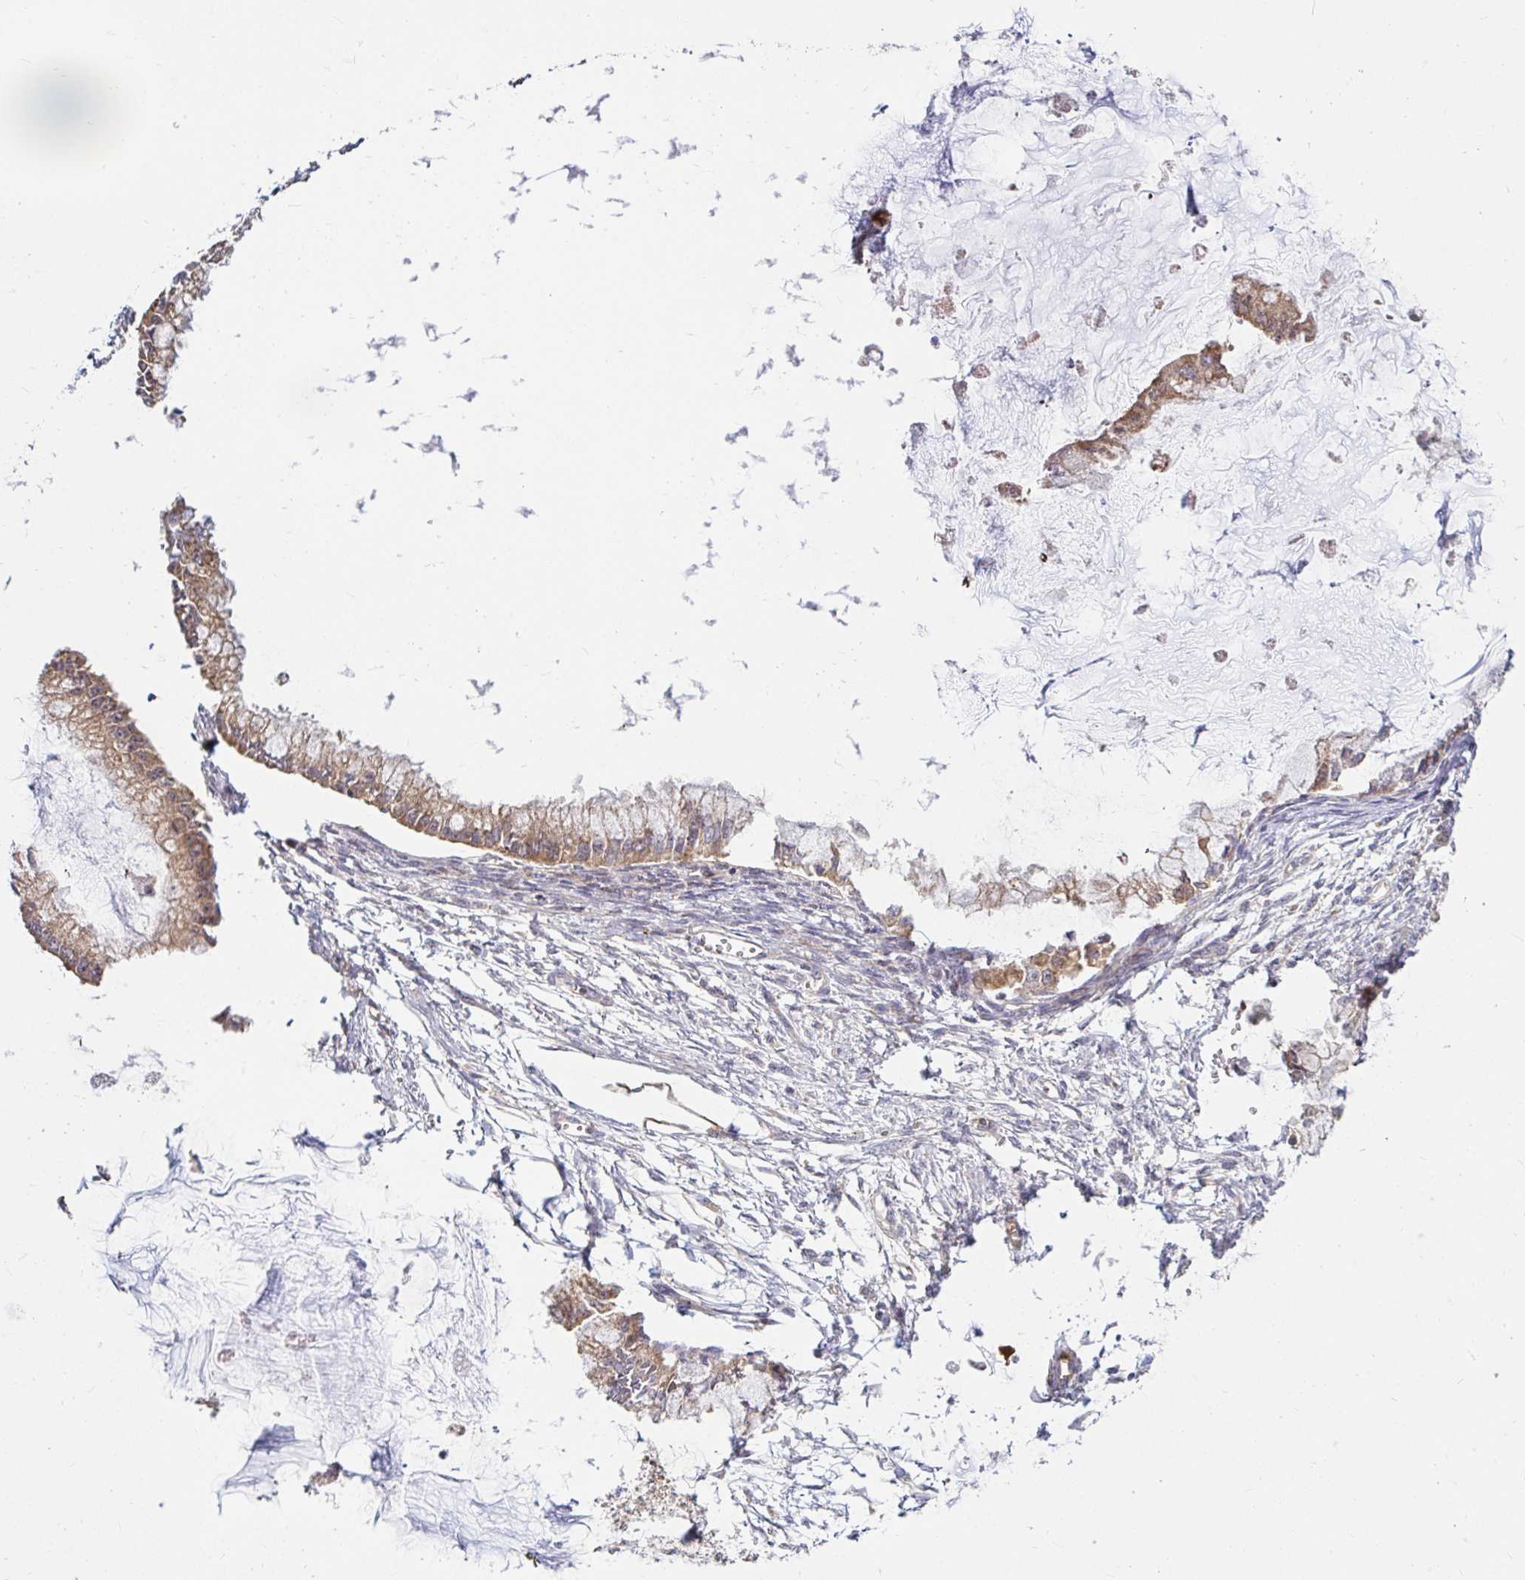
{"staining": {"intensity": "weak", "quantity": ">75%", "location": "cytoplasmic/membranous"}, "tissue": "ovarian cancer", "cell_type": "Tumor cells", "image_type": "cancer", "snomed": [{"axis": "morphology", "description": "Cystadenocarcinoma, mucinous, NOS"}, {"axis": "topography", "description": "Ovary"}], "caption": "Immunohistochemical staining of human ovarian mucinous cystadenocarcinoma demonstrates low levels of weak cytoplasmic/membranous protein expression in about >75% of tumor cells. (Brightfield microscopy of DAB IHC at high magnification).", "gene": "ITGA2", "patient": {"sex": "female", "age": 34}}